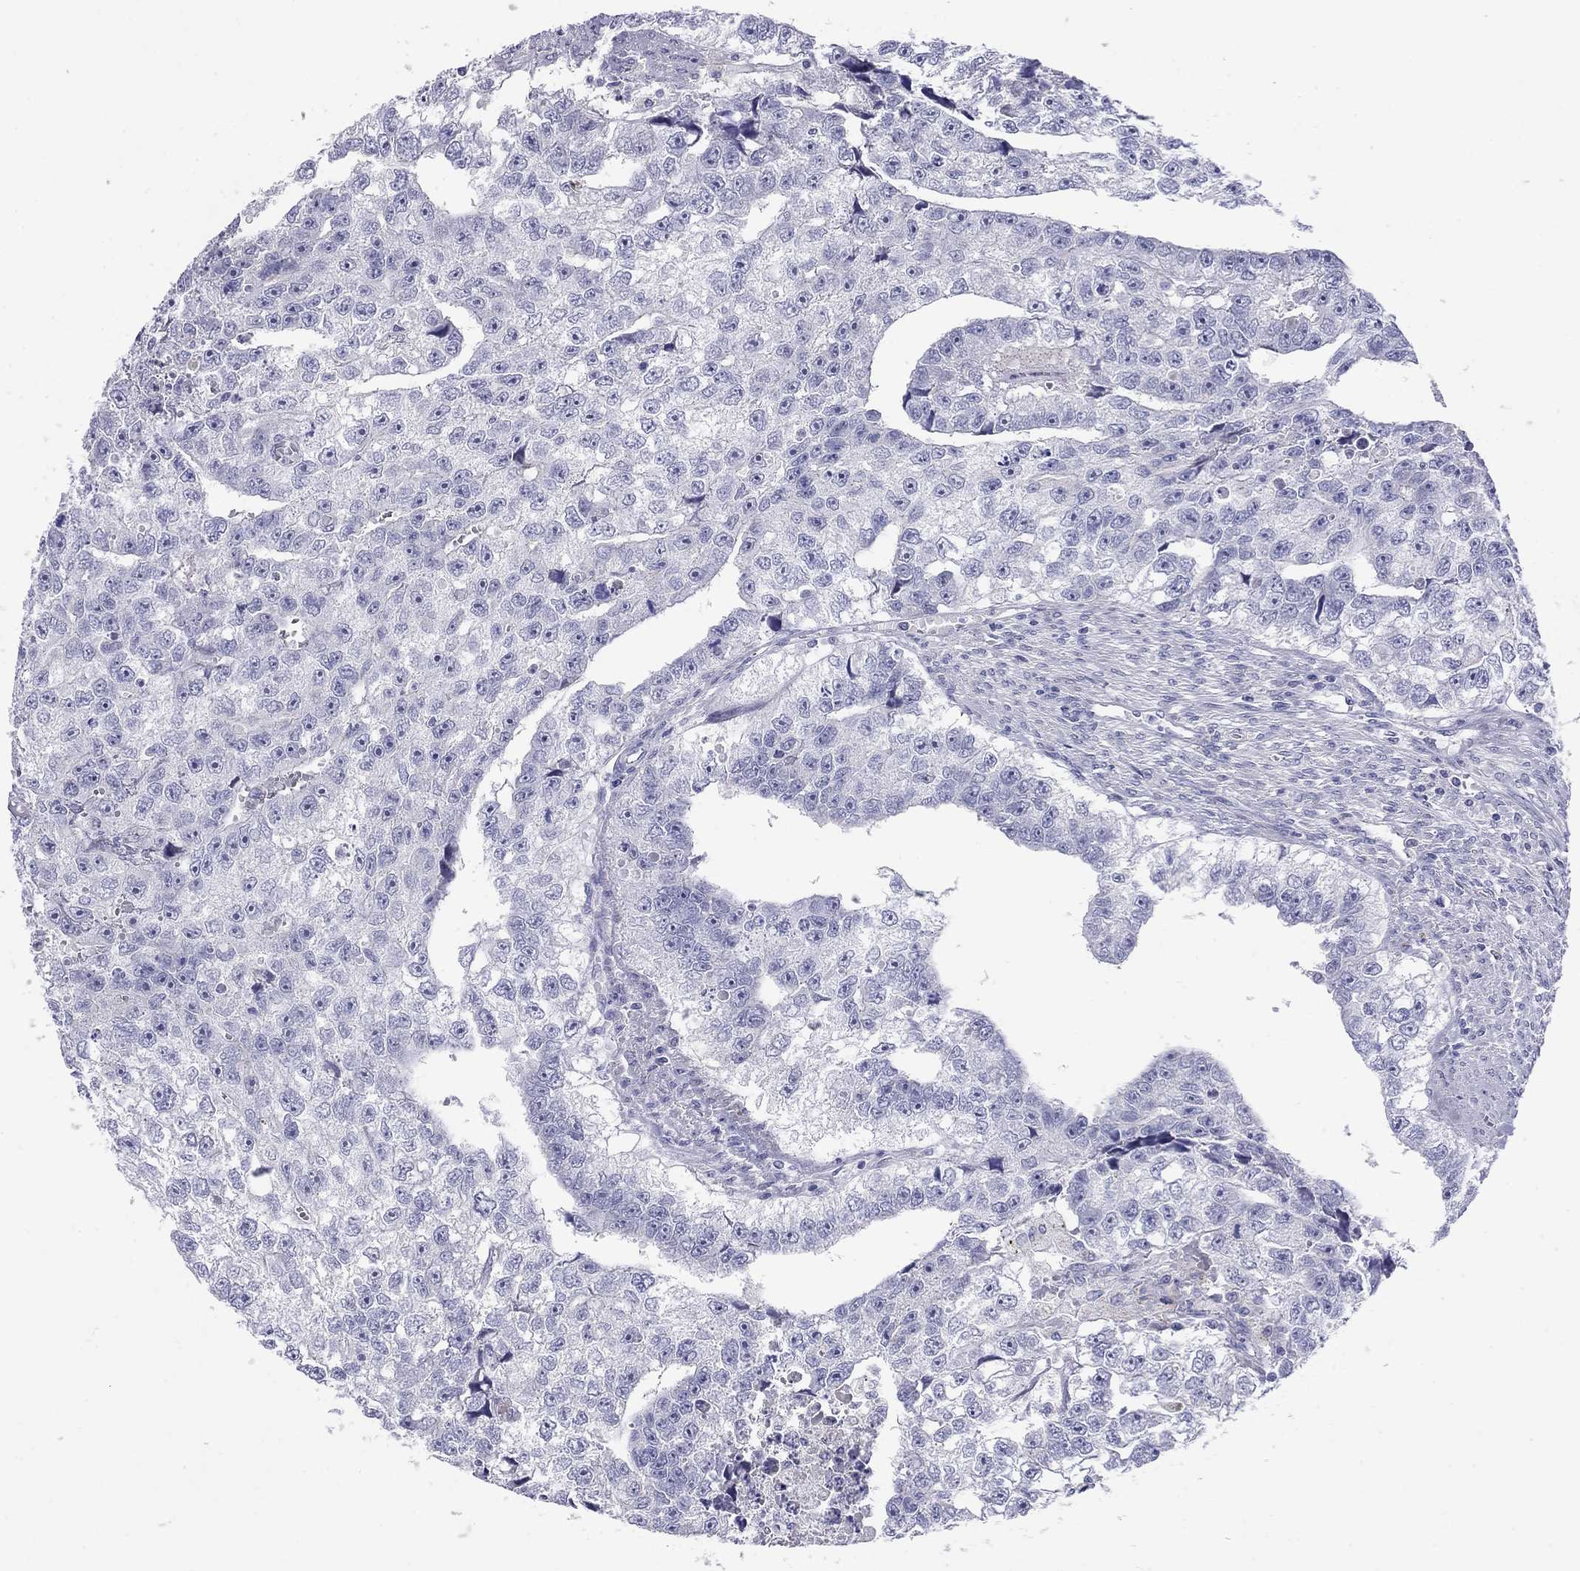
{"staining": {"intensity": "negative", "quantity": "none", "location": "none"}, "tissue": "testis cancer", "cell_type": "Tumor cells", "image_type": "cancer", "snomed": [{"axis": "morphology", "description": "Carcinoma, Embryonal, NOS"}, {"axis": "morphology", "description": "Teratoma, malignant, NOS"}, {"axis": "topography", "description": "Testis"}], "caption": "This photomicrograph is of testis cancer stained with IHC to label a protein in brown with the nuclei are counter-stained blue. There is no positivity in tumor cells.", "gene": "CMYA5", "patient": {"sex": "male", "age": 44}}